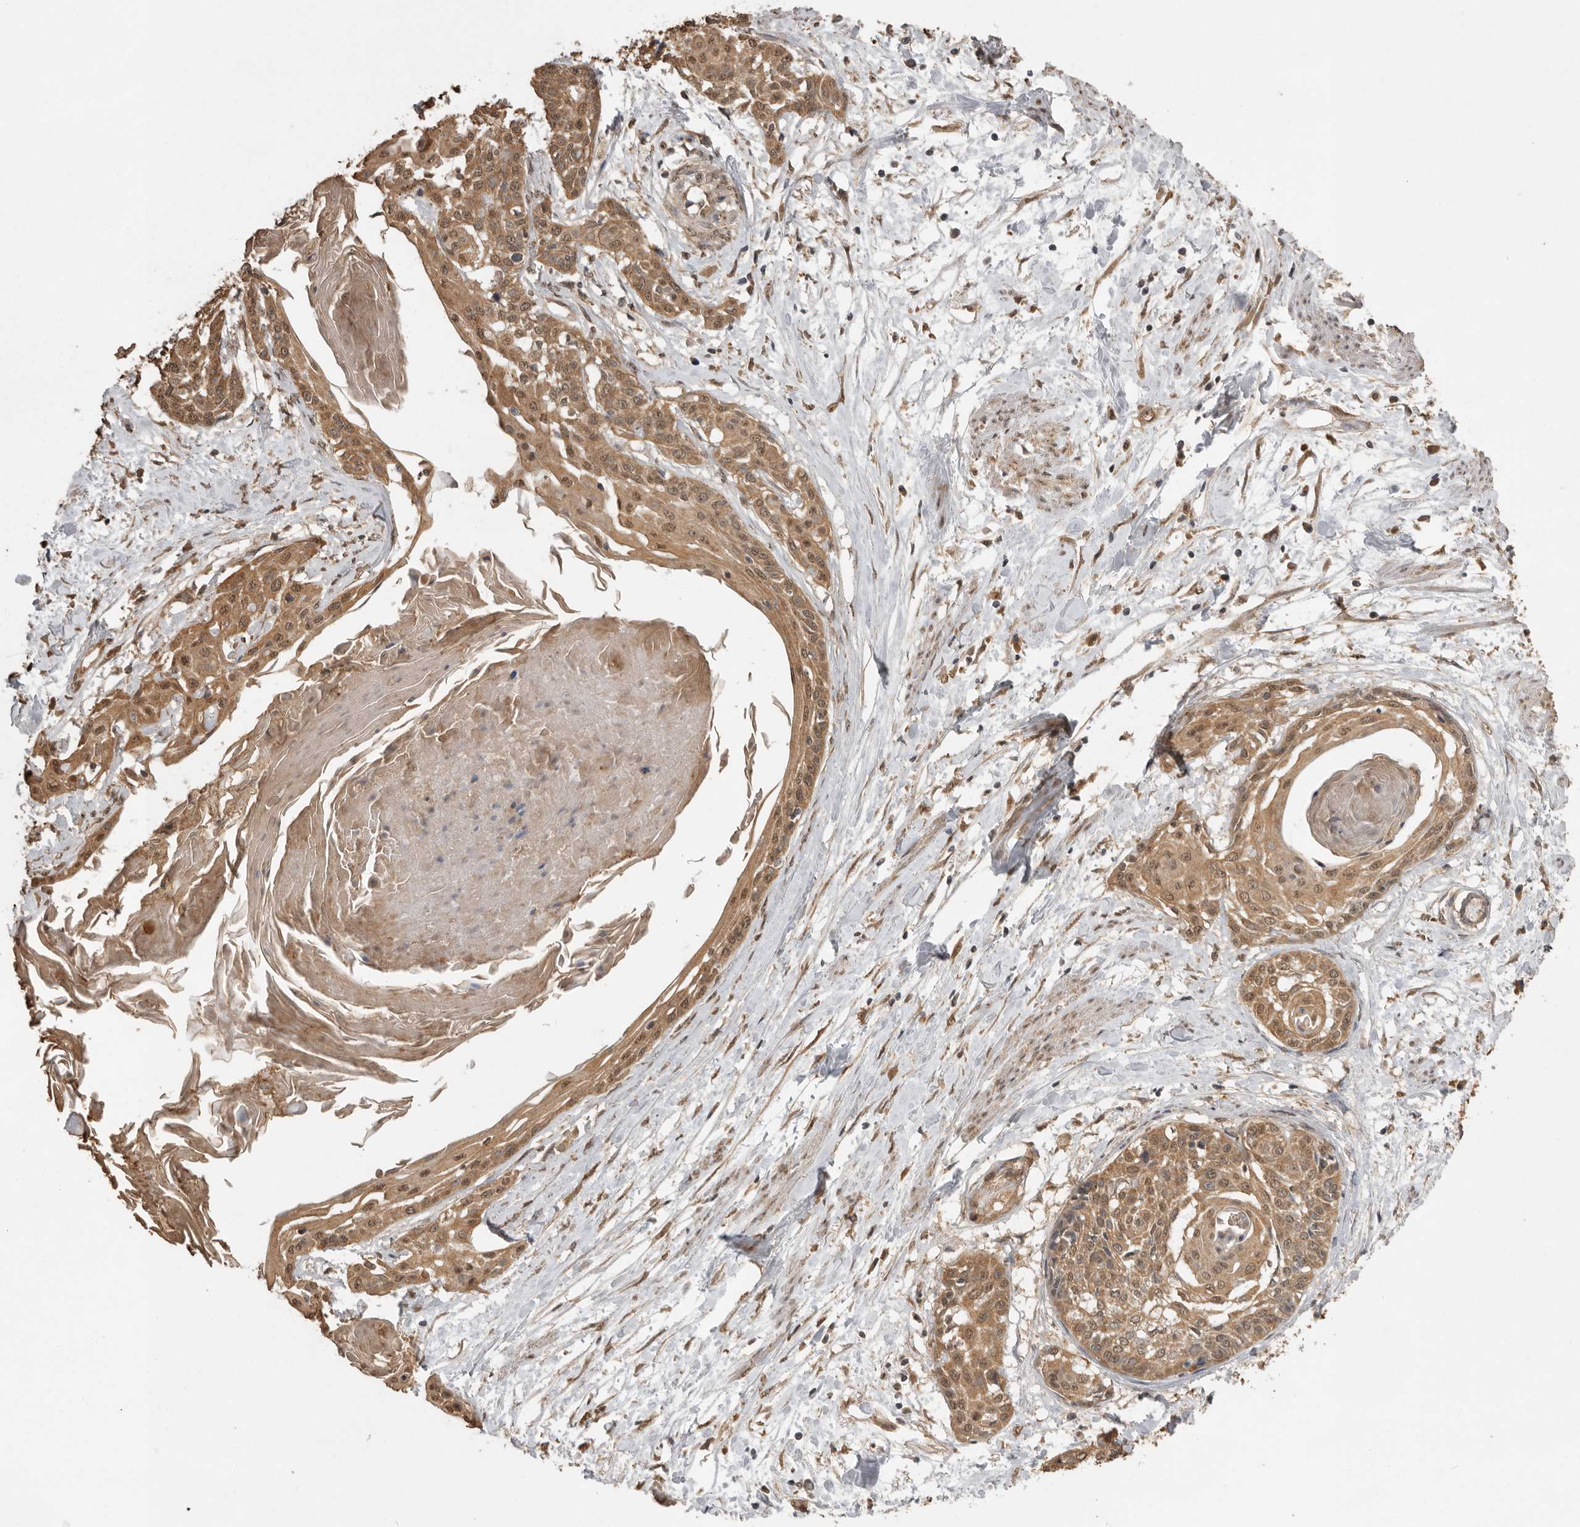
{"staining": {"intensity": "moderate", "quantity": ">75%", "location": "cytoplasmic/membranous,nuclear"}, "tissue": "cervical cancer", "cell_type": "Tumor cells", "image_type": "cancer", "snomed": [{"axis": "morphology", "description": "Squamous cell carcinoma, NOS"}, {"axis": "topography", "description": "Cervix"}], "caption": "High-magnification brightfield microscopy of cervical squamous cell carcinoma stained with DAB (brown) and counterstained with hematoxylin (blue). tumor cells exhibit moderate cytoplasmic/membranous and nuclear staining is present in approximately>75% of cells.", "gene": "JAG2", "patient": {"sex": "female", "age": 57}}